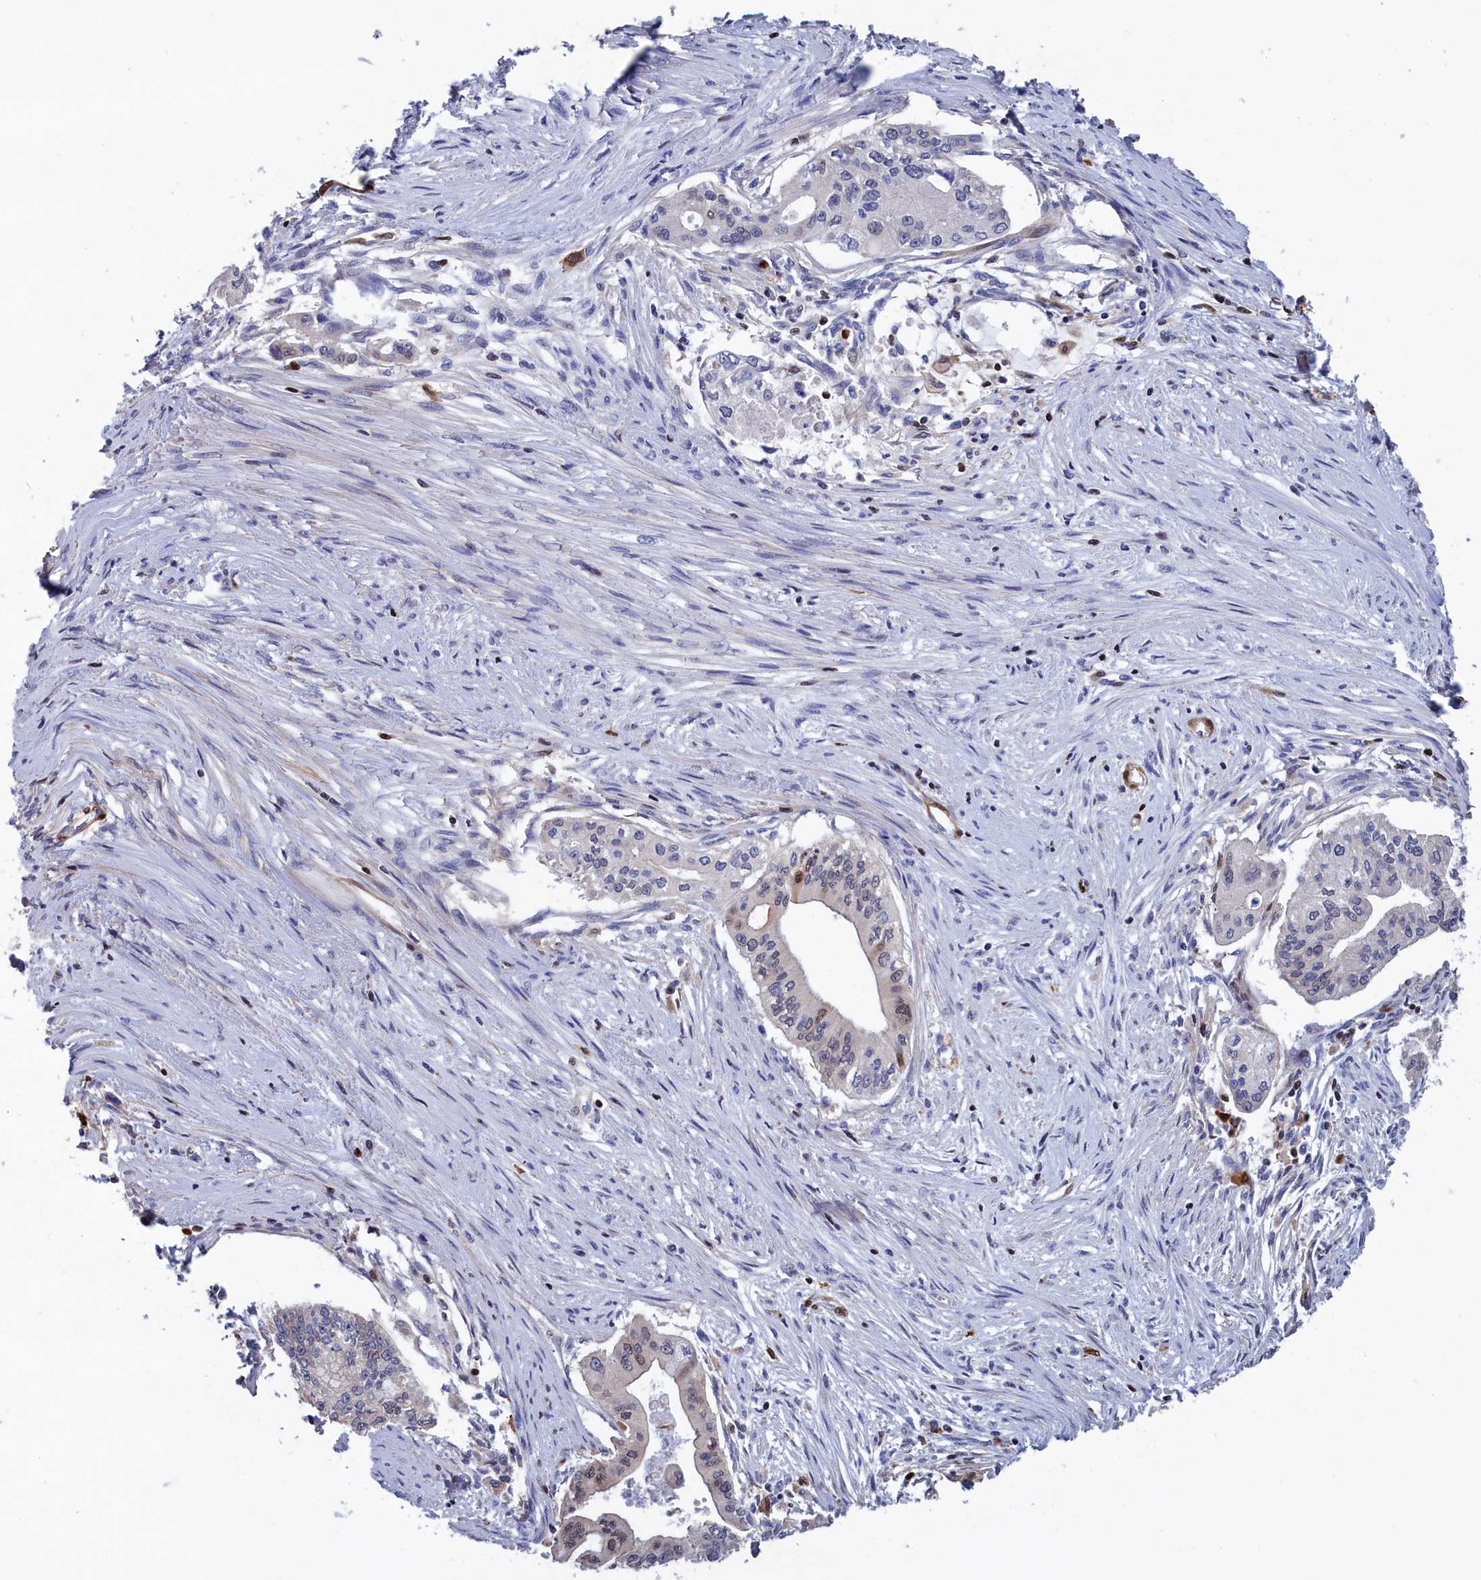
{"staining": {"intensity": "negative", "quantity": "none", "location": "none"}, "tissue": "pancreatic cancer", "cell_type": "Tumor cells", "image_type": "cancer", "snomed": [{"axis": "morphology", "description": "Adenocarcinoma, NOS"}, {"axis": "topography", "description": "Pancreas"}], "caption": "Photomicrograph shows no significant protein staining in tumor cells of adenocarcinoma (pancreatic).", "gene": "CRIP1", "patient": {"sex": "male", "age": 46}}